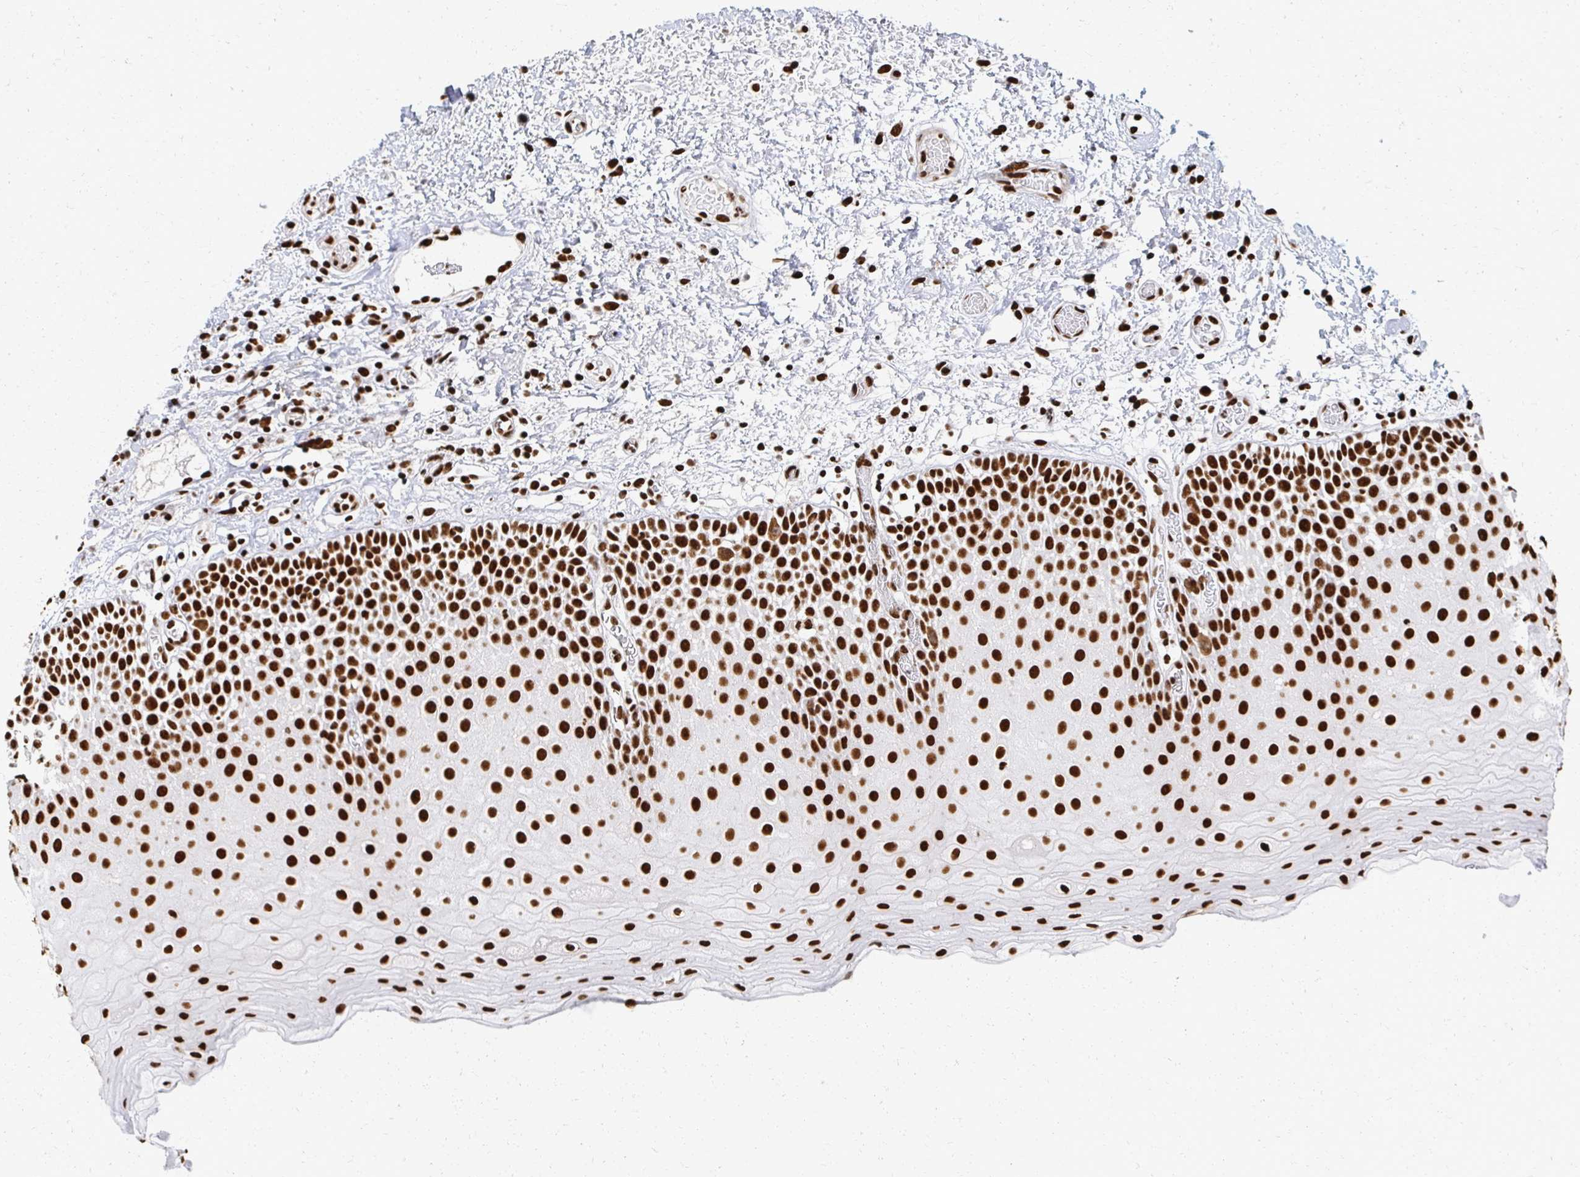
{"staining": {"intensity": "strong", "quantity": ">75%", "location": "nuclear"}, "tissue": "oral mucosa", "cell_type": "Squamous epithelial cells", "image_type": "normal", "snomed": [{"axis": "morphology", "description": "Normal tissue, NOS"}, {"axis": "topography", "description": "Oral tissue"}], "caption": "An immunohistochemistry histopathology image of unremarkable tissue is shown. Protein staining in brown shows strong nuclear positivity in oral mucosa within squamous epithelial cells.", "gene": "RBBP4", "patient": {"sex": "female", "age": 82}}